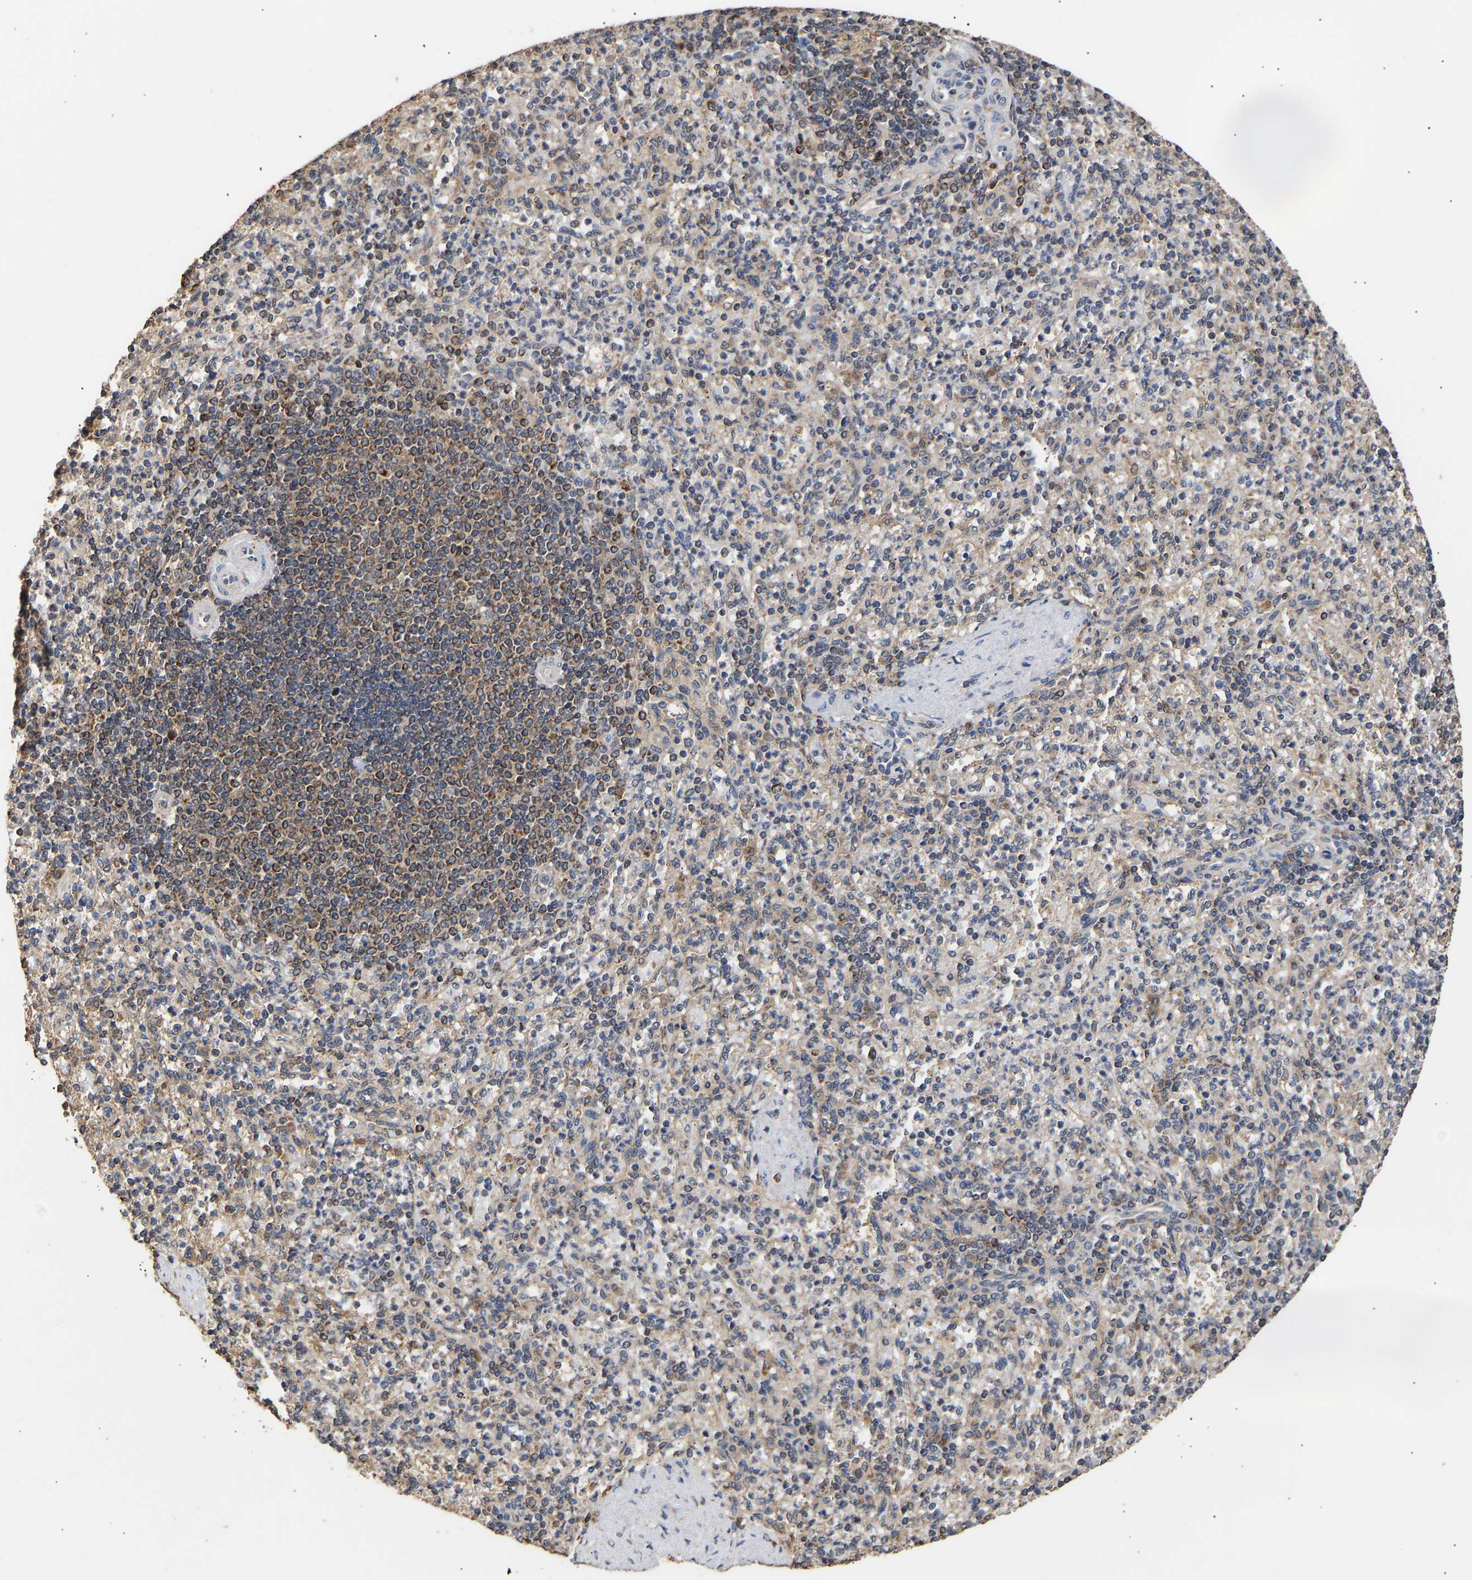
{"staining": {"intensity": "weak", "quantity": ">75%", "location": "cytoplasmic/membranous"}, "tissue": "spleen", "cell_type": "Cells in red pulp", "image_type": "normal", "snomed": [{"axis": "morphology", "description": "Normal tissue, NOS"}, {"axis": "topography", "description": "Spleen"}], "caption": "This is a photomicrograph of immunohistochemistry staining of unremarkable spleen, which shows weak expression in the cytoplasmic/membranous of cells in red pulp.", "gene": "ZNF26", "patient": {"sex": "female", "age": 74}}